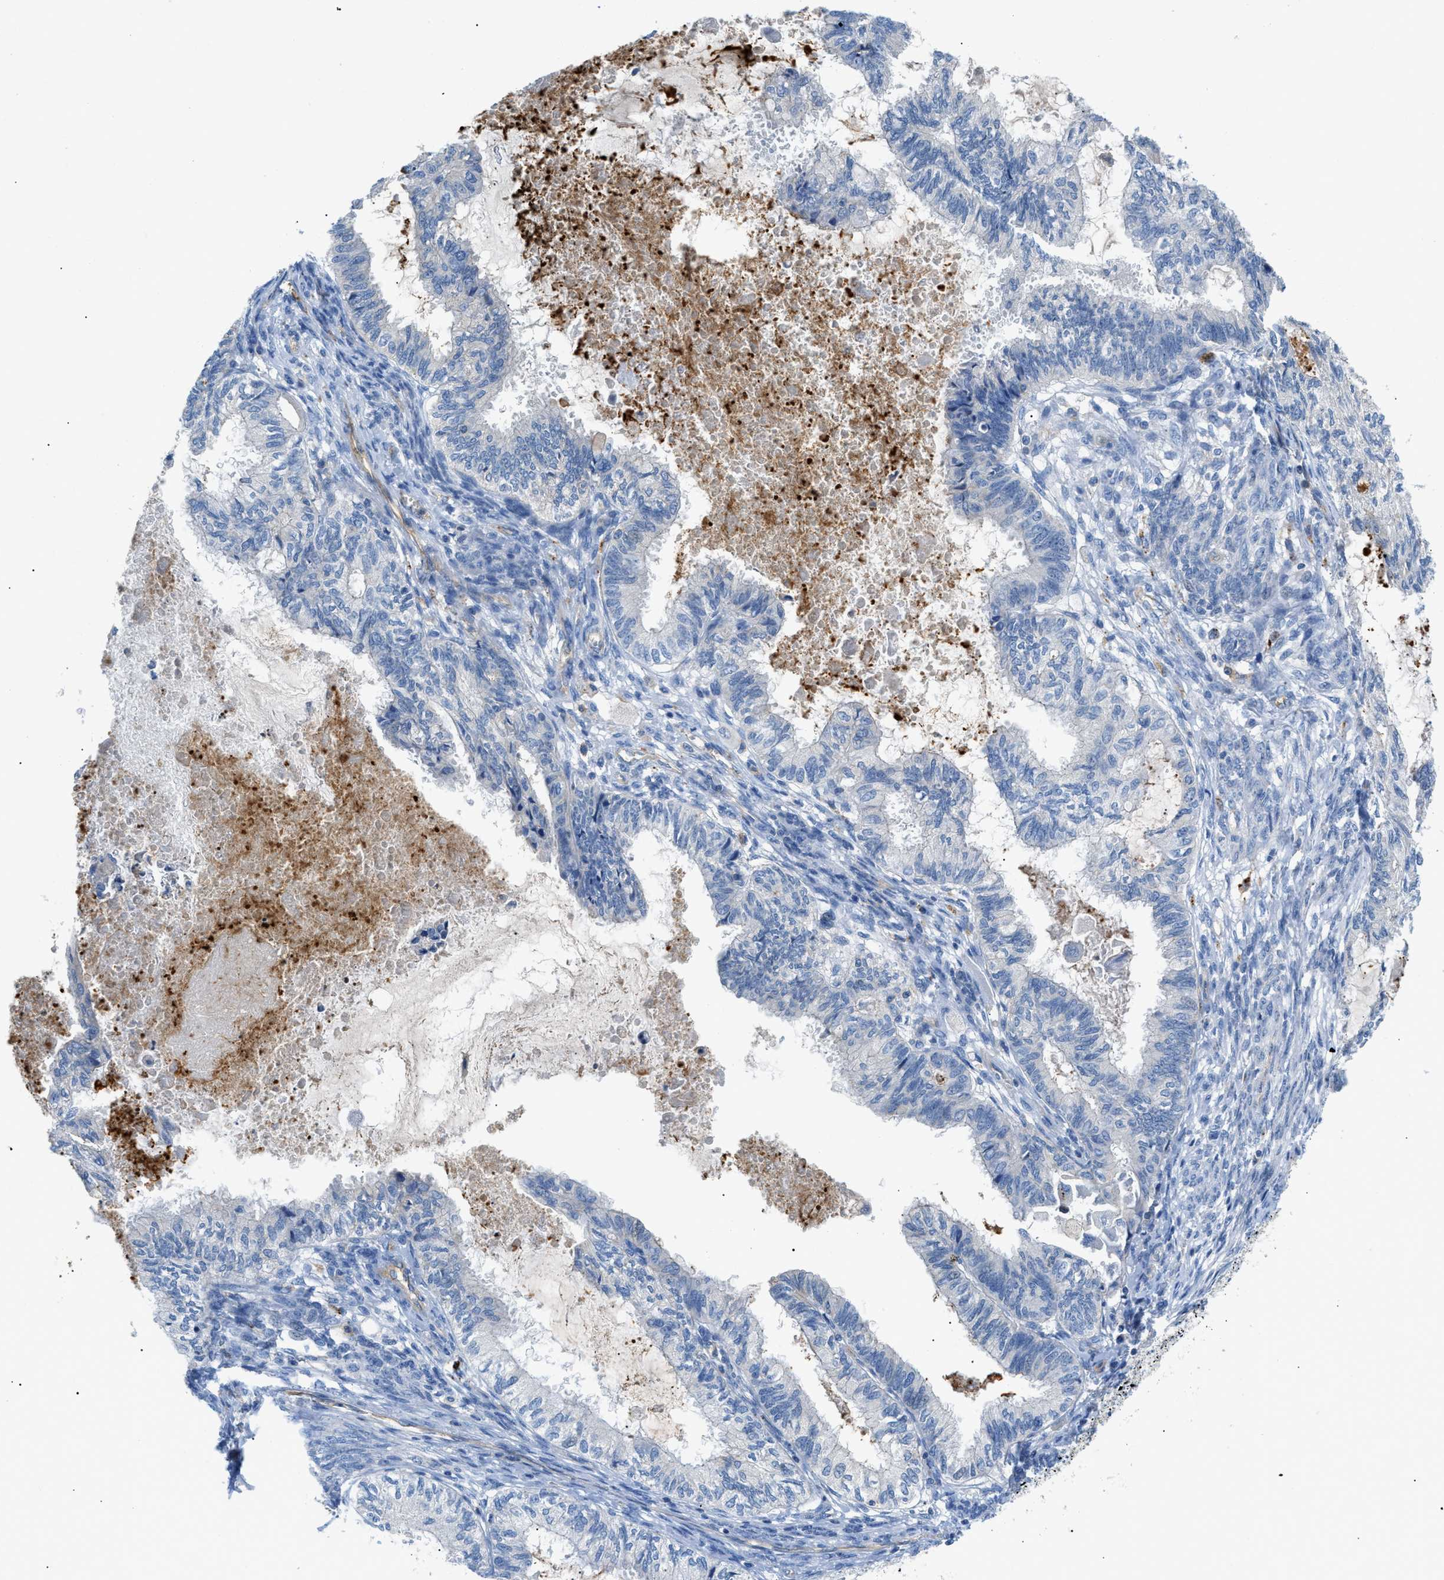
{"staining": {"intensity": "negative", "quantity": "none", "location": "none"}, "tissue": "cervical cancer", "cell_type": "Tumor cells", "image_type": "cancer", "snomed": [{"axis": "morphology", "description": "Normal tissue, NOS"}, {"axis": "morphology", "description": "Adenocarcinoma, NOS"}, {"axis": "topography", "description": "Cervix"}, {"axis": "topography", "description": "Endometrium"}], "caption": "IHC of human cervical cancer (adenocarcinoma) exhibits no positivity in tumor cells.", "gene": "ORAI1", "patient": {"sex": "female", "age": 86}}